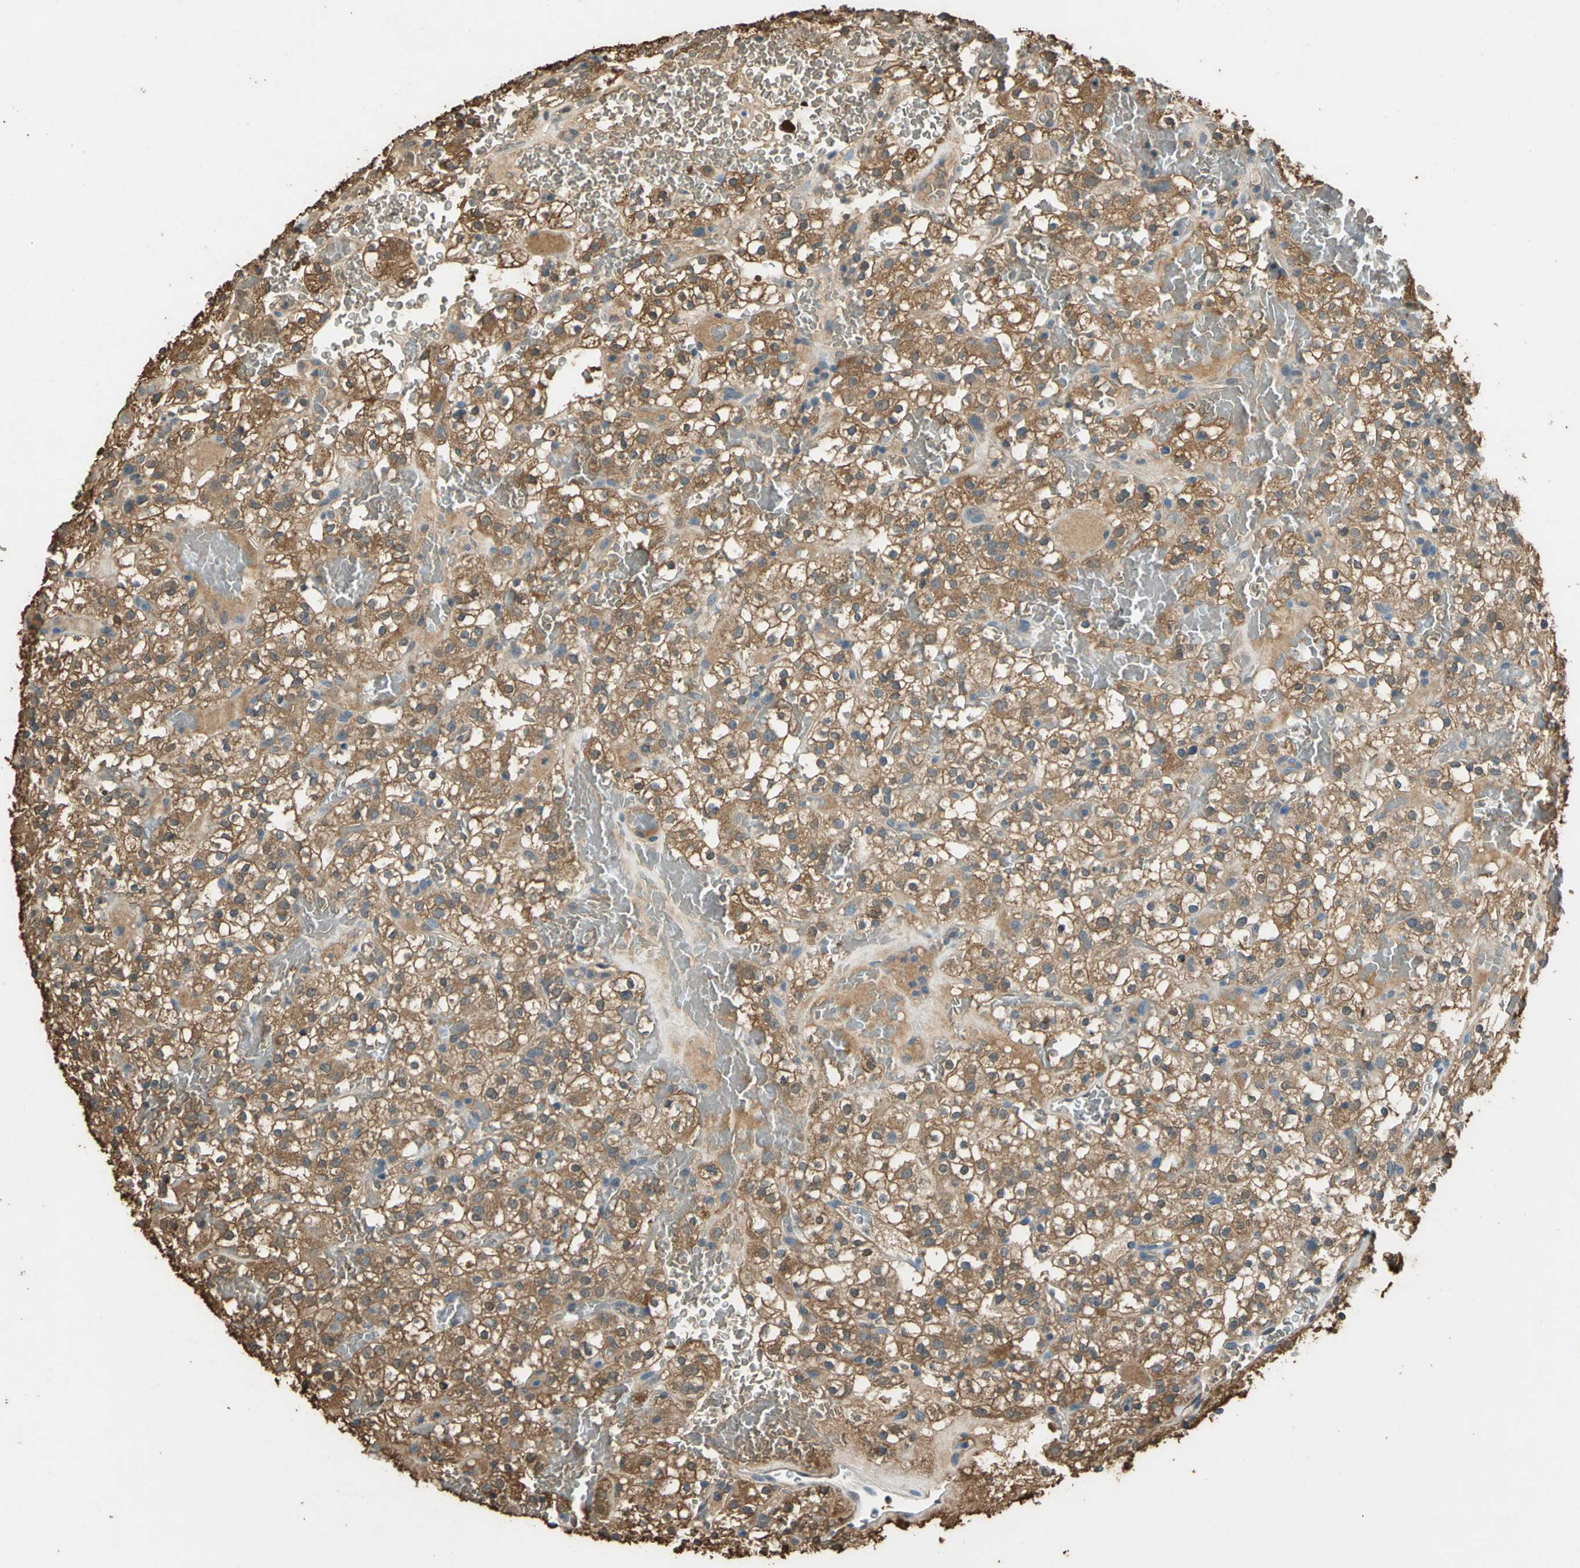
{"staining": {"intensity": "strong", "quantity": ">75%", "location": "cytoplasmic/membranous"}, "tissue": "renal cancer", "cell_type": "Tumor cells", "image_type": "cancer", "snomed": [{"axis": "morphology", "description": "Normal tissue, NOS"}, {"axis": "morphology", "description": "Adenocarcinoma, NOS"}, {"axis": "topography", "description": "Kidney"}], "caption": "The micrograph shows a brown stain indicating the presence of a protein in the cytoplasmic/membranous of tumor cells in renal cancer. Nuclei are stained in blue.", "gene": "GAPDH", "patient": {"sex": "female", "age": 72}}